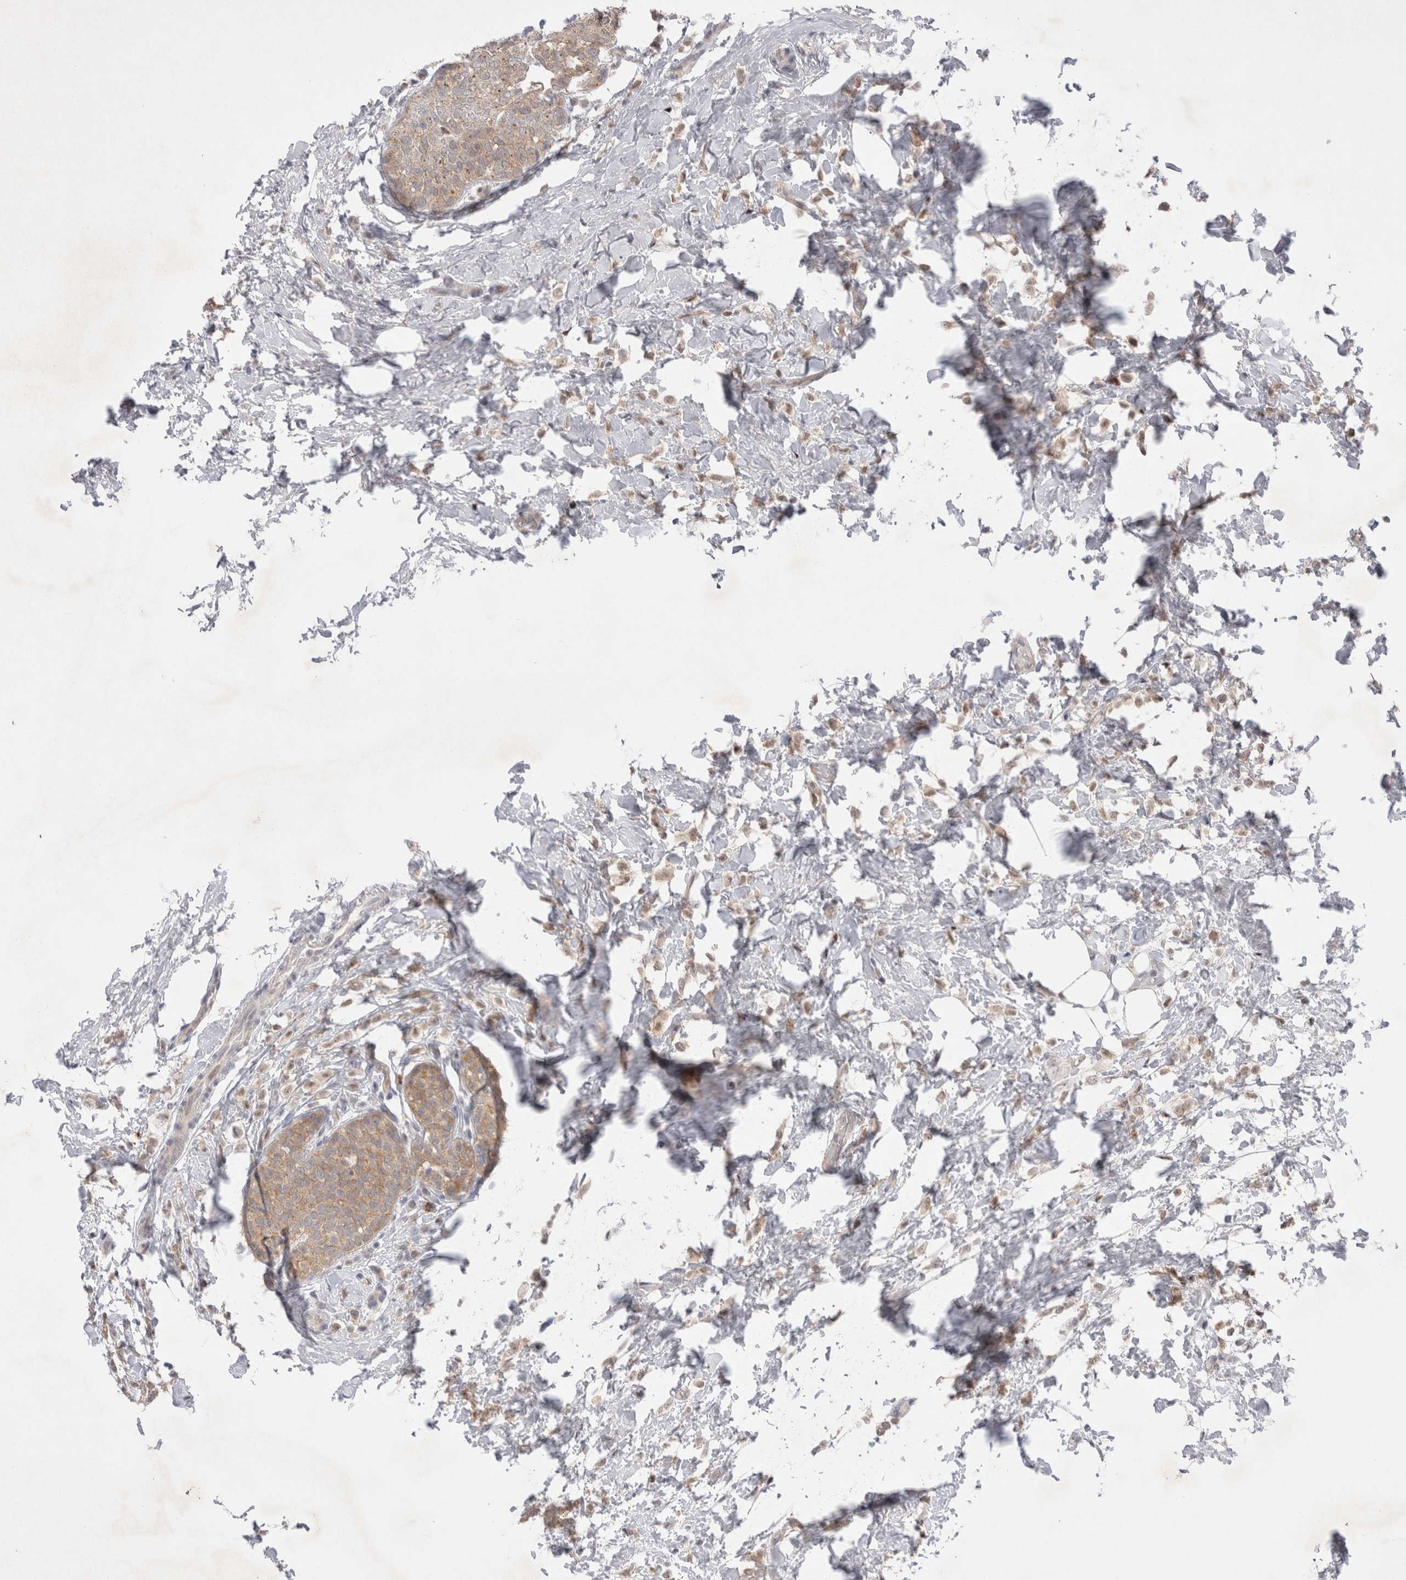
{"staining": {"intensity": "moderate", "quantity": ">75%", "location": "cytoplasmic/membranous"}, "tissue": "breast cancer", "cell_type": "Tumor cells", "image_type": "cancer", "snomed": [{"axis": "morphology", "description": "Lobular carcinoma"}, {"axis": "topography", "description": "Breast"}], "caption": "Moderate cytoplasmic/membranous positivity for a protein is identified in approximately >75% of tumor cells of breast lobular carcinoma using immunohistochemistry.", "gene": "WIPF2", "patient": {"sex": "female", "age": 50}}